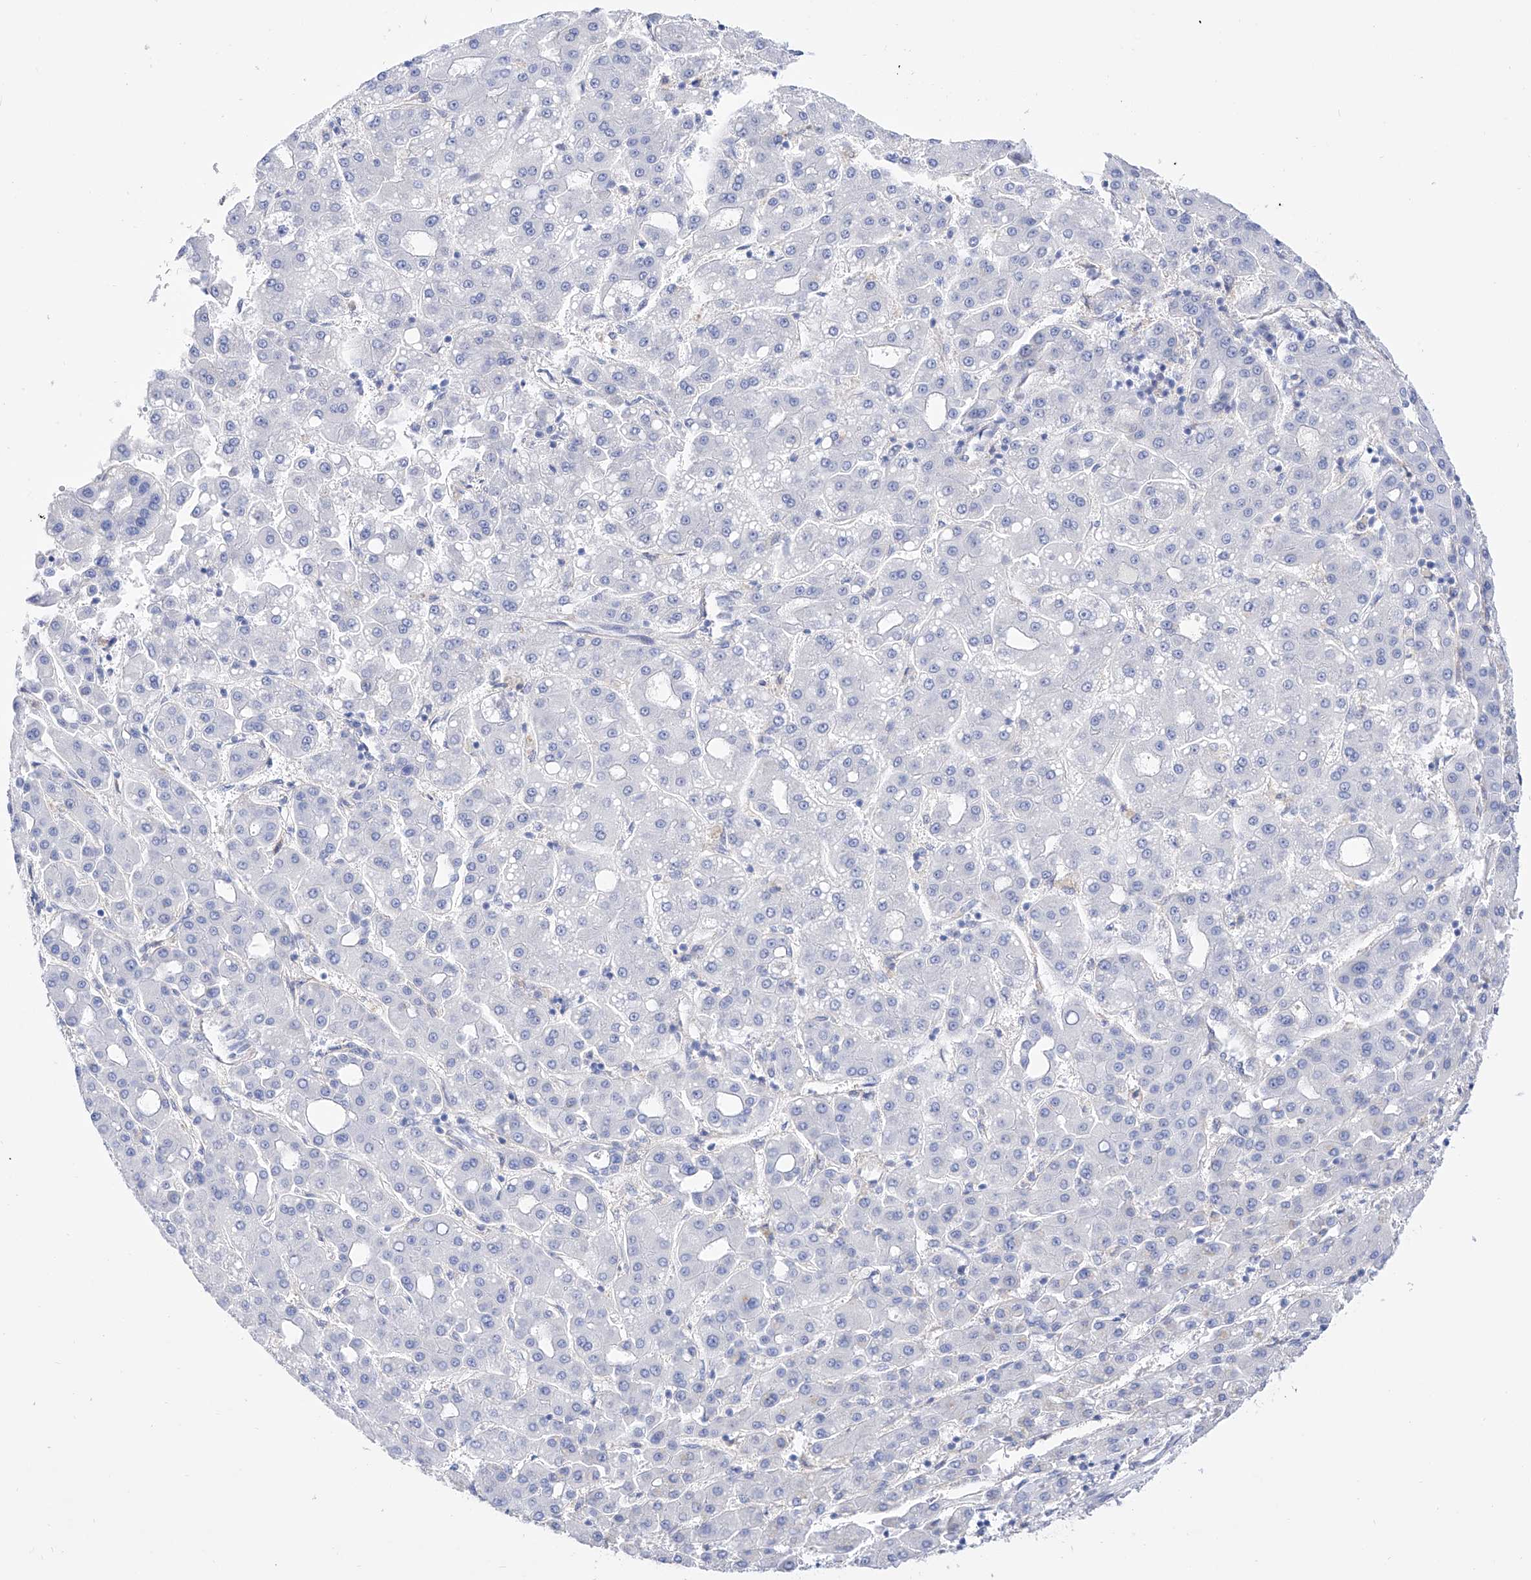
{"staining": {"intensity": "negative", "quantity": "none", "location": "none"}, "tissue": "liver cancer", "cell_type": "Tumor cells", "image_type": "cancer", "snomed": [{"axis": "morphology", "description": "Carcinoma, Hepatocellular, NOS"}, {"axis": "topography", "description": "Liver"}], "caption": "The micrograph shows no staining of tumor cells in liver cancer (hepatocellular carcinoma).", "gene": "ZNF653", "patient": {"sex": "male", "age": 65}}